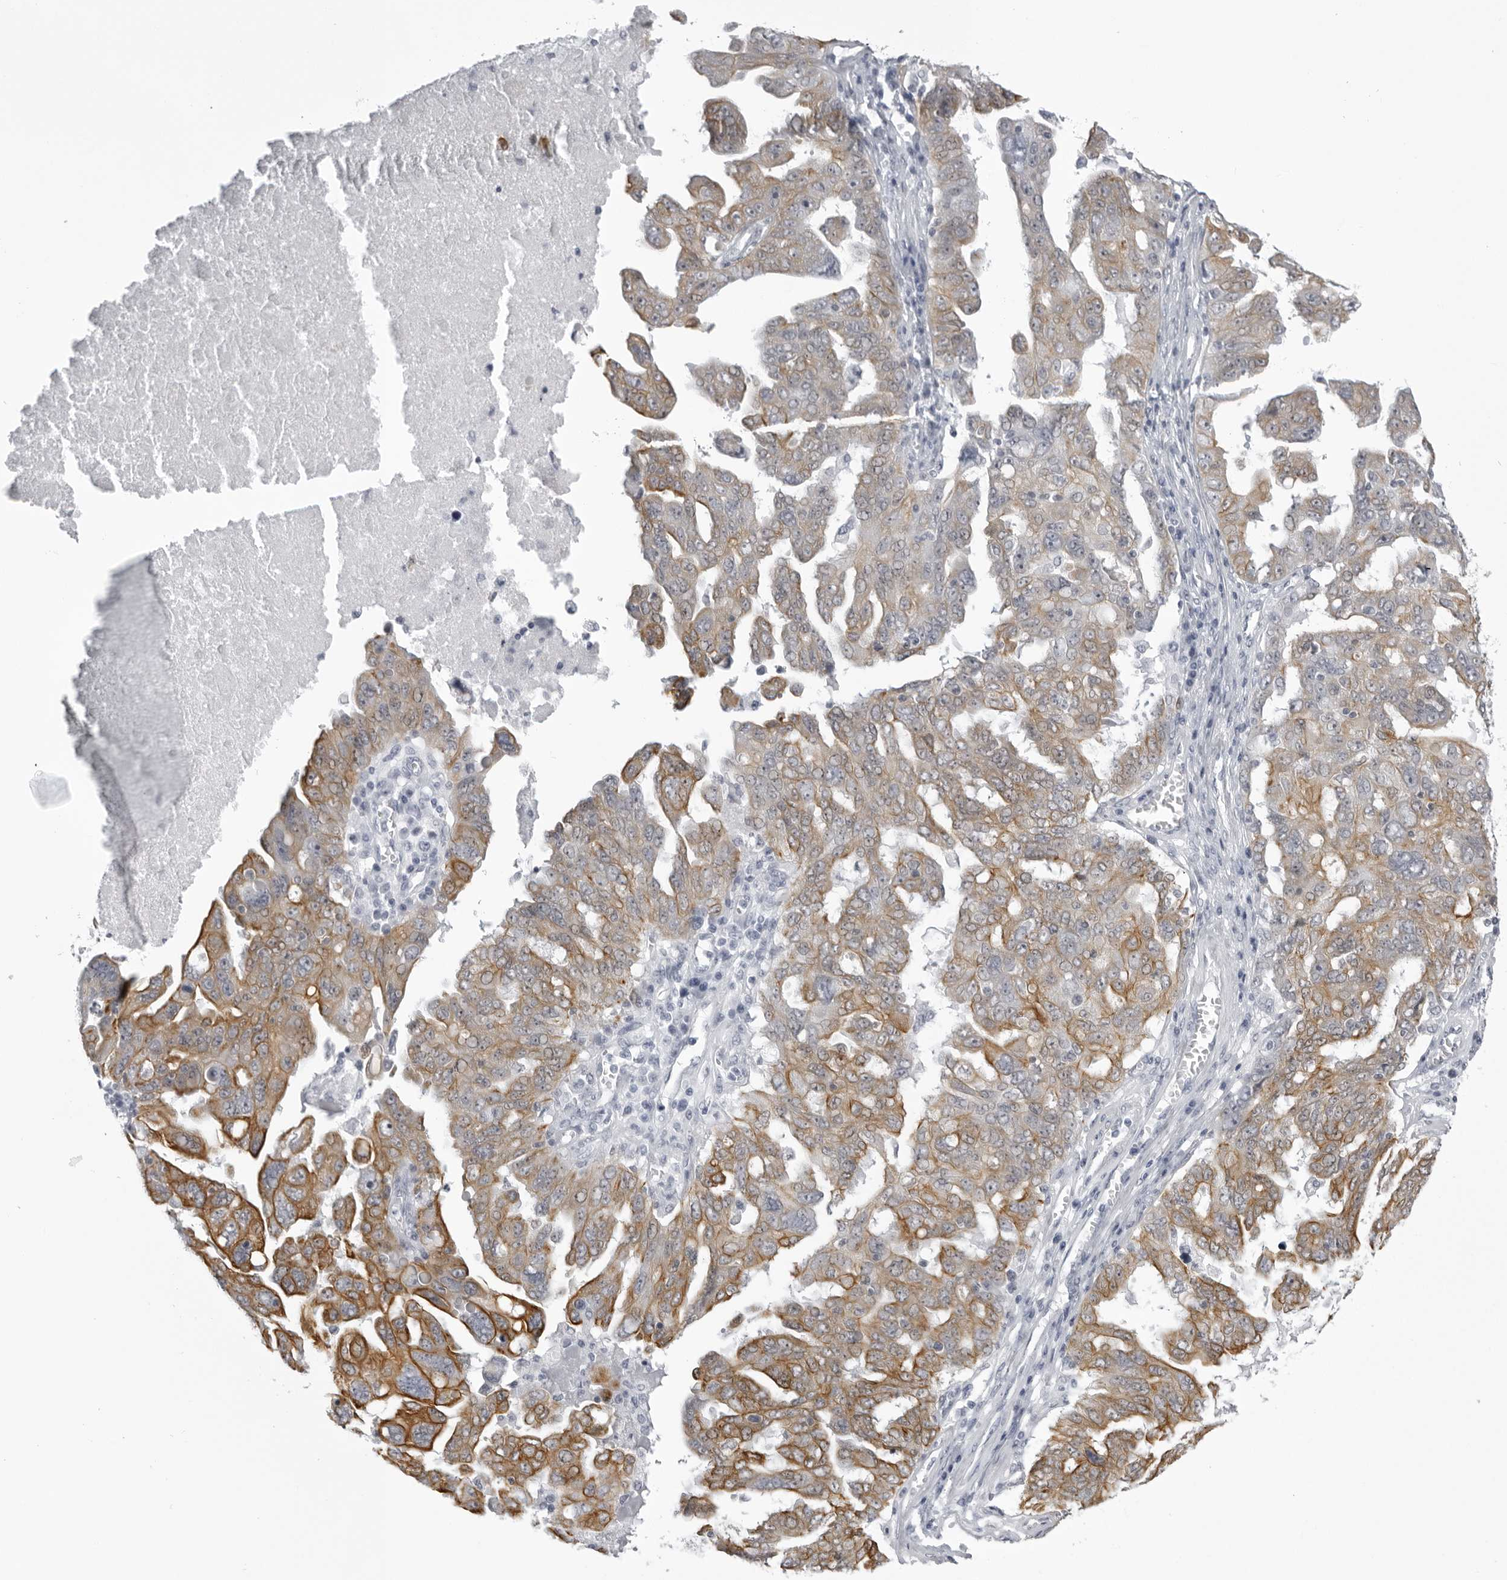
{"staining": {"intensity": "moderate", "quantity": ">75%", "location": "cytoplasmic/membranous"}, "tissue": "ovarian cancer", "cell_type": "Tumor cells", "image_type": "cancer", "snomed": [{"axis": "morphology", "description": "Carcinoma, endometroid"}, {"axis": "topography", "description": "Ovary"}], "caption": "A high-resolution histopathology image shows IHC staining of ovarian endometroid carcinoma, which reveals moderate cytoplasmic/membranous staining in about >75% of tumor cells. (Brightfield microscopy of DAB IHC at high magnification).", "gene": "UROD", "patient": {"sex": "female", "age": 62}}